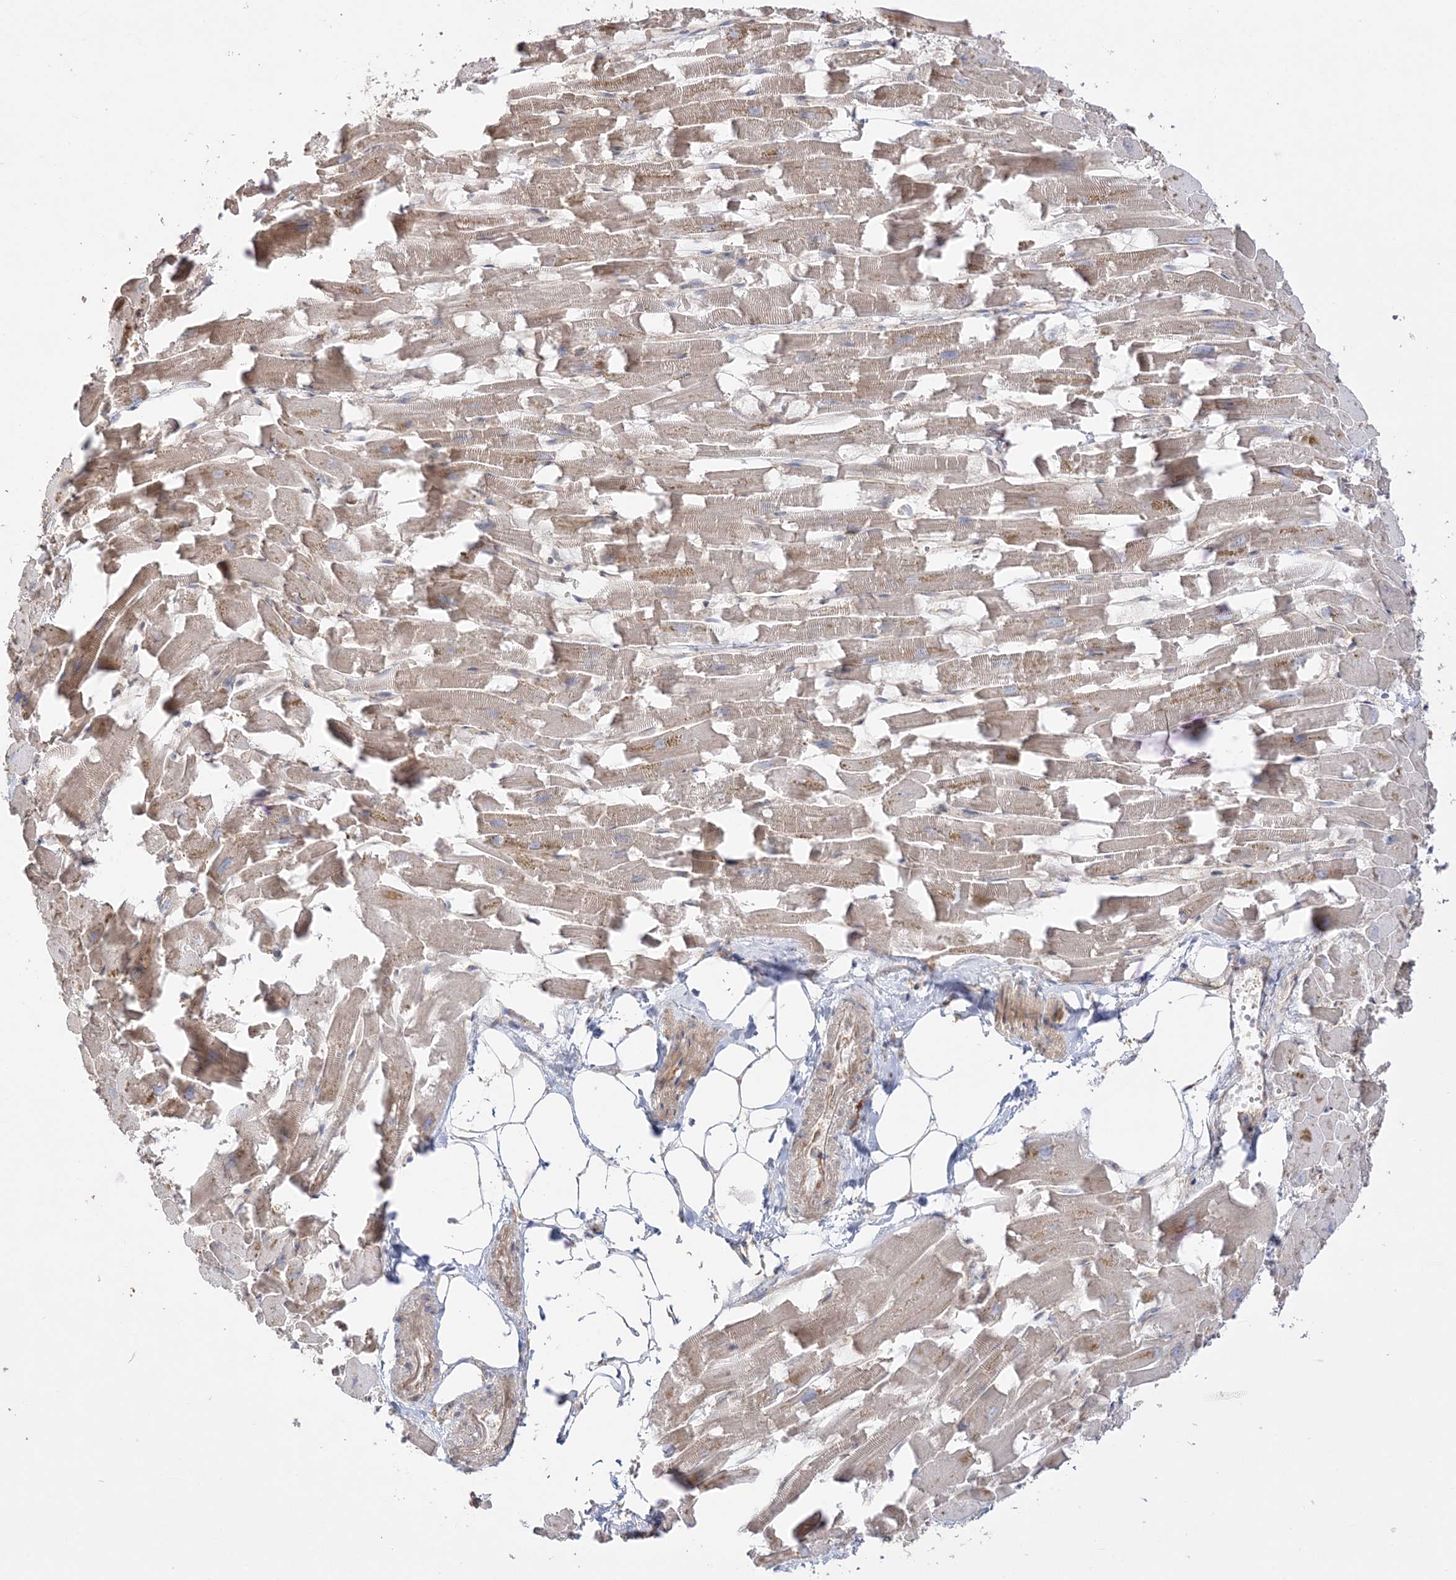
{"staining": {"intensity": "weak", "quantity": "25%-75%", "location": "cytoplasmic/membranous"}, "tissue": "heart muscle", "cell_type": "Cardiomyocytes", "image_type": "normal", "snomed": [{"axis": "morphology", "description": "Normal tissue, NOS"}, {"axis": "topography", "description": "Heart"}], "caption": "This histopathology image reveals normal heart muscle stained with IHC to label a protein in brown. The cytoplasmic/membranous of cardiomyocytes show weak positivity for the protein. Nuclei are counter-stained blue.", "gene": "TBC1D5", "patient": {"sex": "female", "age": 64}}